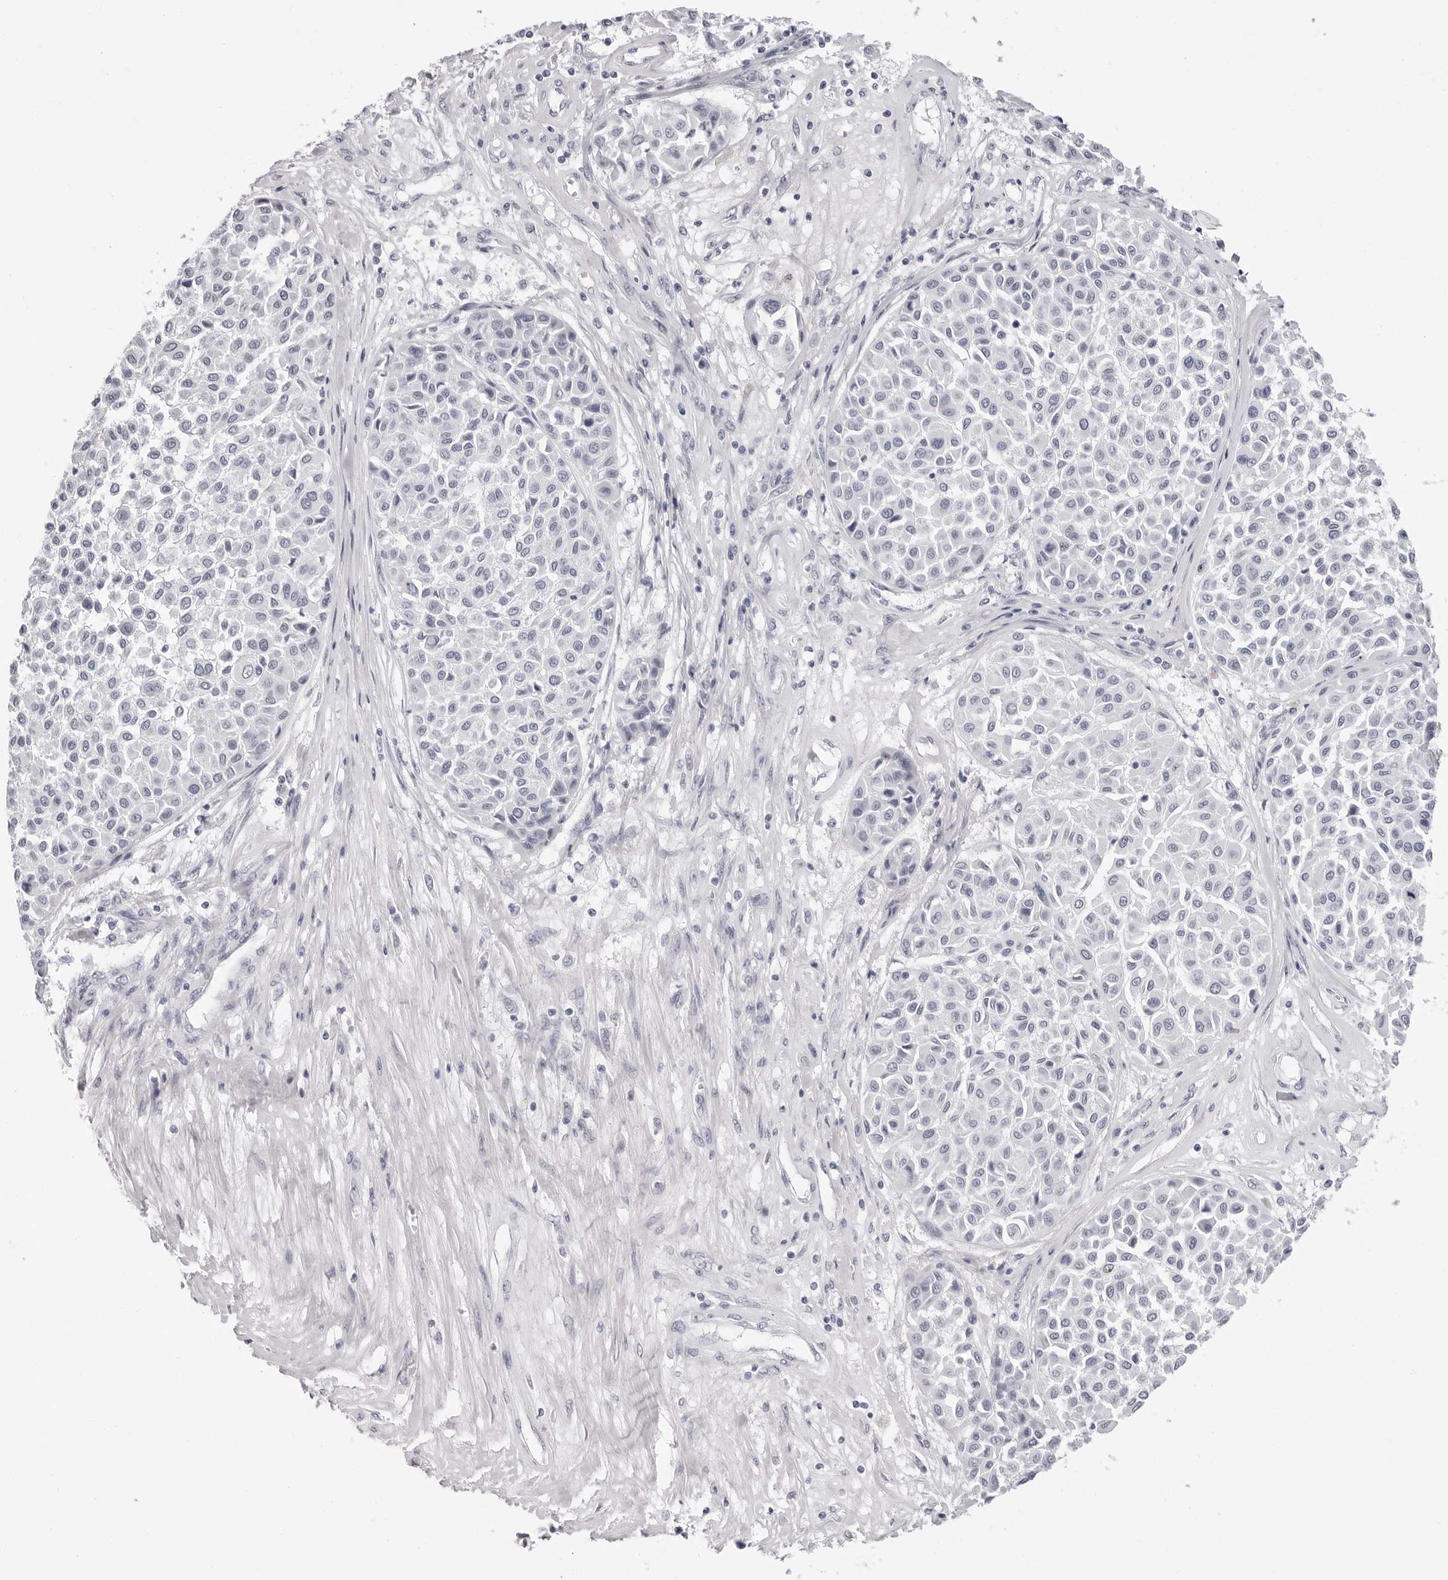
{"staining": {"intensity": "negative", "quantity": "none", "location": "none"}, "tissue": "melanoma", "cell_type": "Tumor cells", "image_type": "cancer", "snomed": [{"axis": "morphology", "description": "Malignant melanoma, Metastatic site"}, {"axis": "topography", "description": "Soft tissue"}], "caption": "A micrograph of malignant melanoma (metastatic site) stained for a protein displays no brown staining in tumor cells. (DAB immunohistochemistry visualized using brightfield microscopy, high magnification).", "gene": "ERICH3", "patient": {"sex": "male", "age": 41}}